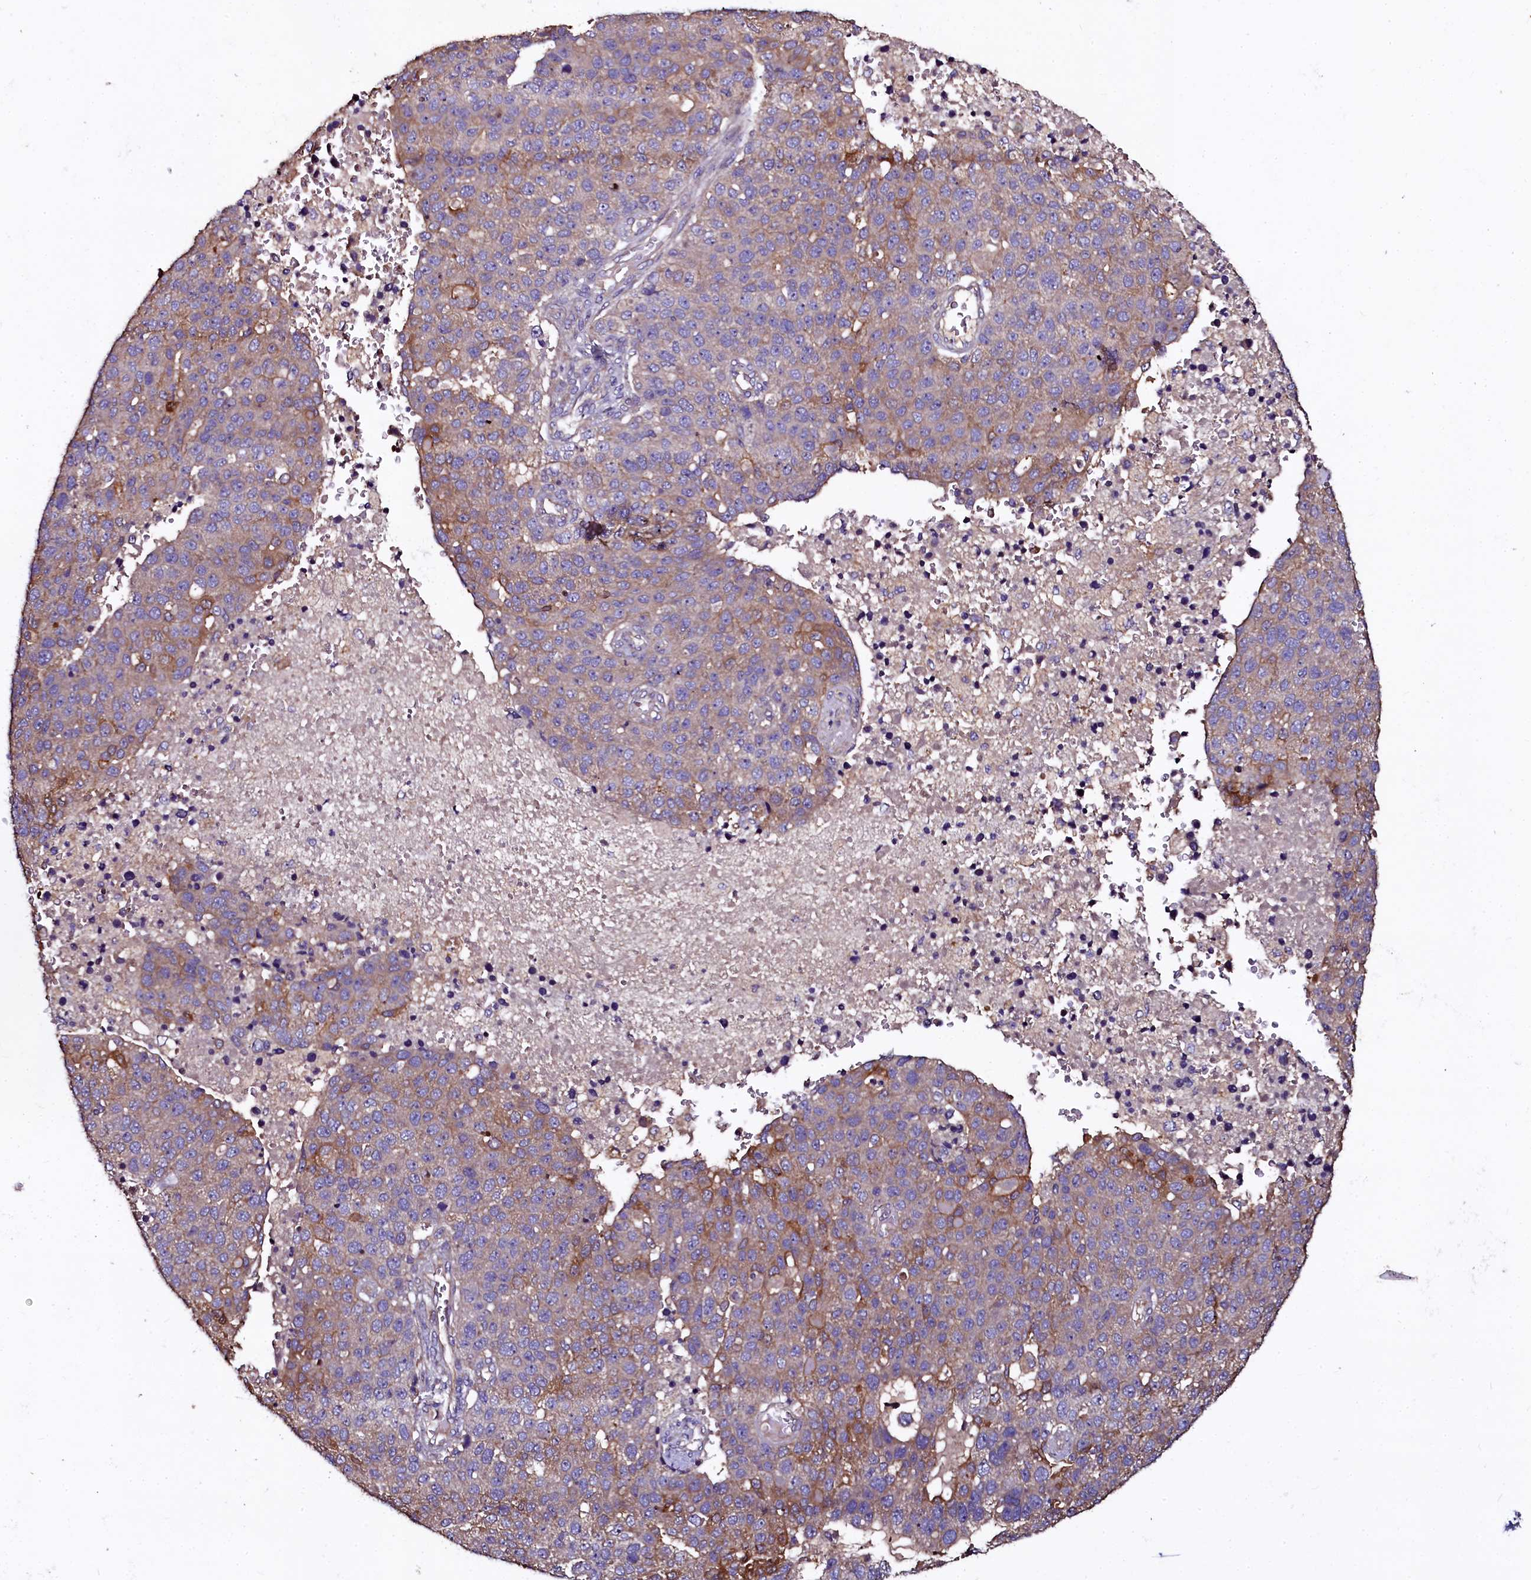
{"staining": {"intensity": "moderate", "quantity": "<25%", "location": "cytoplasmic/membranous"}, "tissue": "pancreatic cancer", "cell_type": "Tumor cells", "image_type": "cancer", "snomed": [{"axis": "morphology", "description": "Adenocarcinoma, NOS"}, {"axis": "topography", "description": "Pancreas"}], "caption": "Brown immunohistochemical staining in pancreatic cancer demonstrates moderate cytoplasmic/membranous staining in approximately <25% of tumor cells.", "gene": "APPL2", "patient": {"sex": "female", "age": 61}}